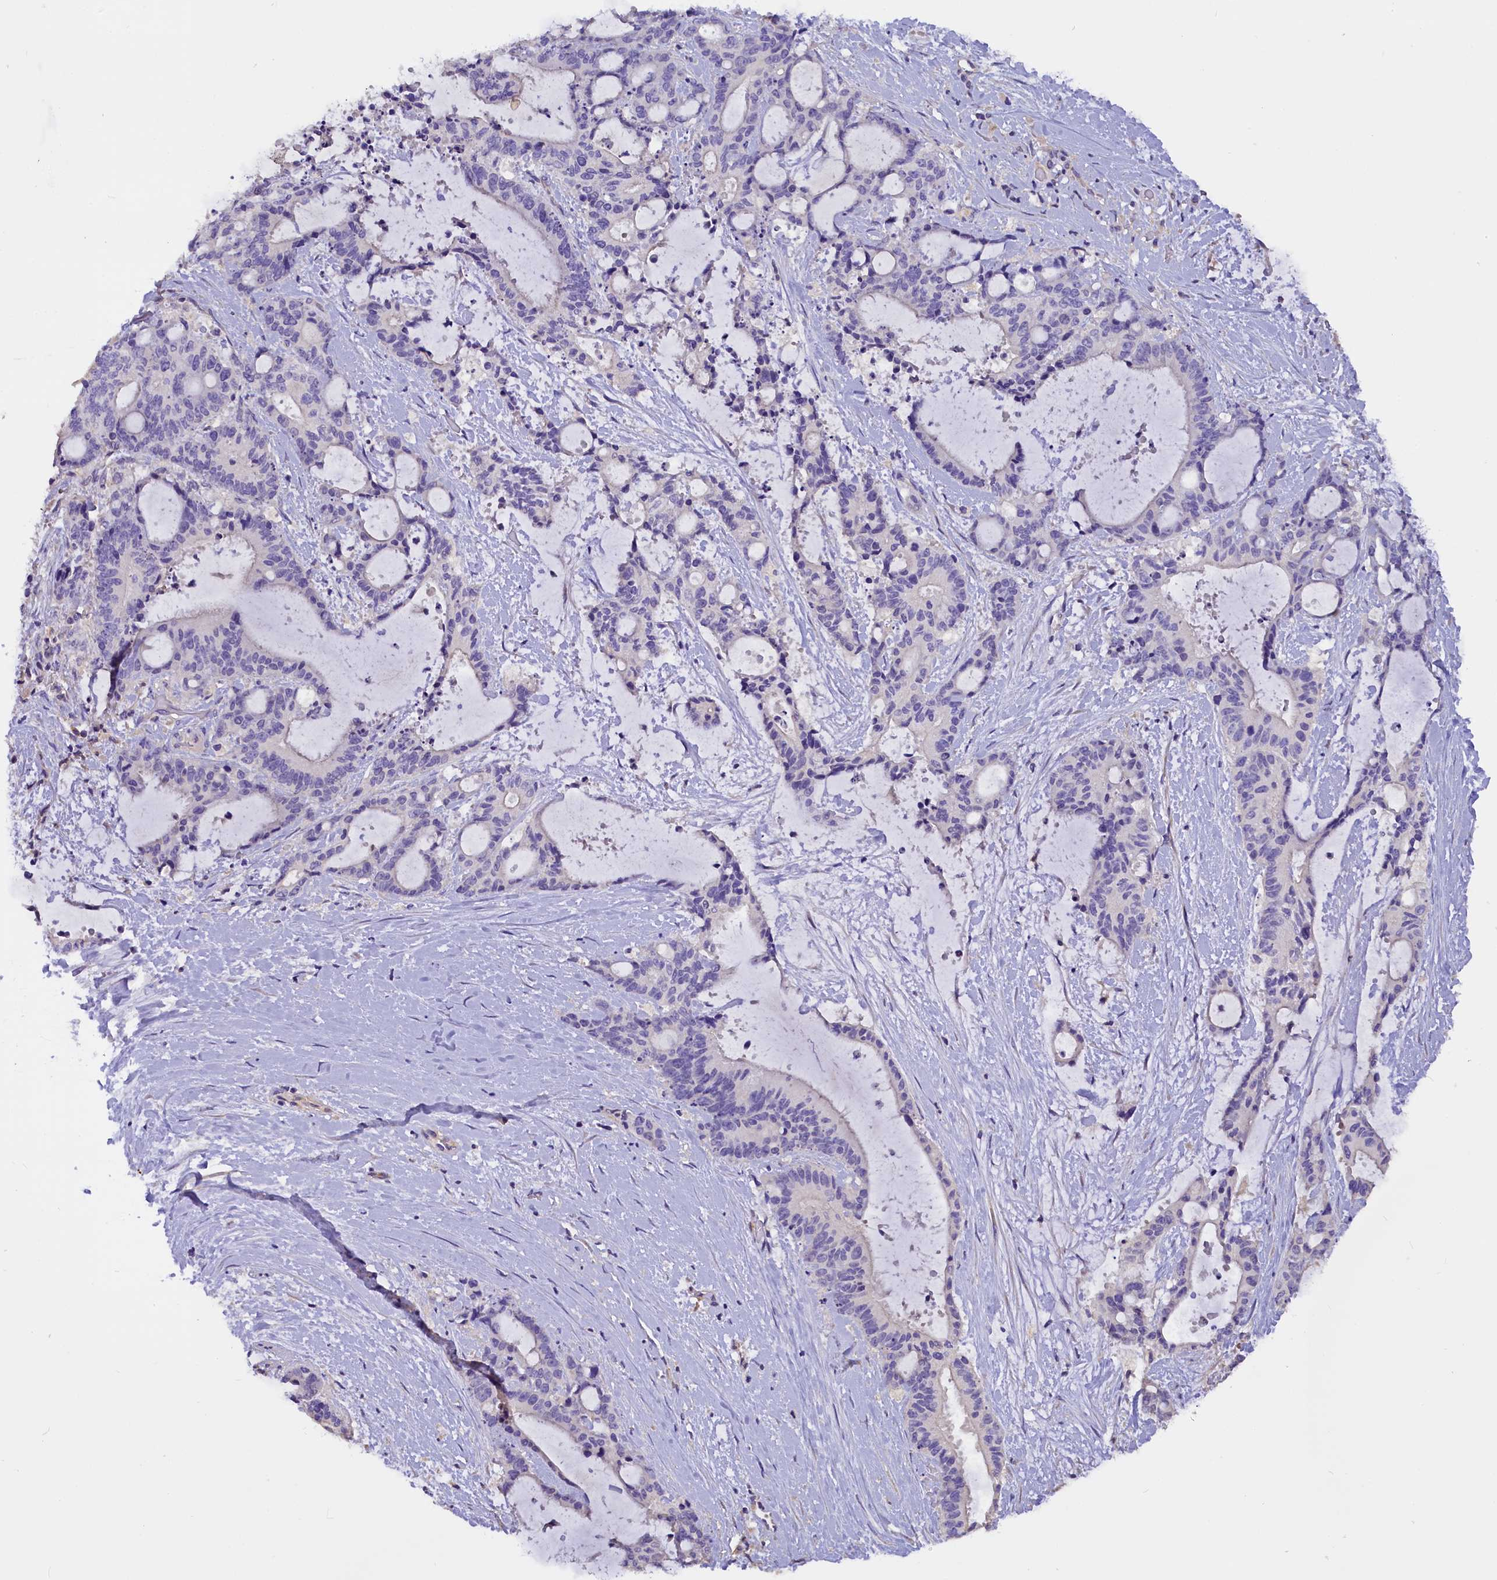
{"staining": {"intensity": "negative", "quantity": "none", "location": "none"}, "tissue": "liver cancer", "cell_type": "Tumor cells", "image_type": "cancer", "snomed": [{"axis": "morphology", "description": "Normal tissue, NOS"}, {"axis": "morphology", "description": "Cholangiocarcinoma"}, {"axis": "topography", "description": "Liver"}, {"axis": "topography", "description": "Peripheral nerve tissue"}], "caption": "Immunohistochemistry histopathology image of liver cancer stained for a protein (brown), which reveals no staining in tumor cells.", "gene": "AP3B2", "patient": {"sex": "female", "age": 73}}